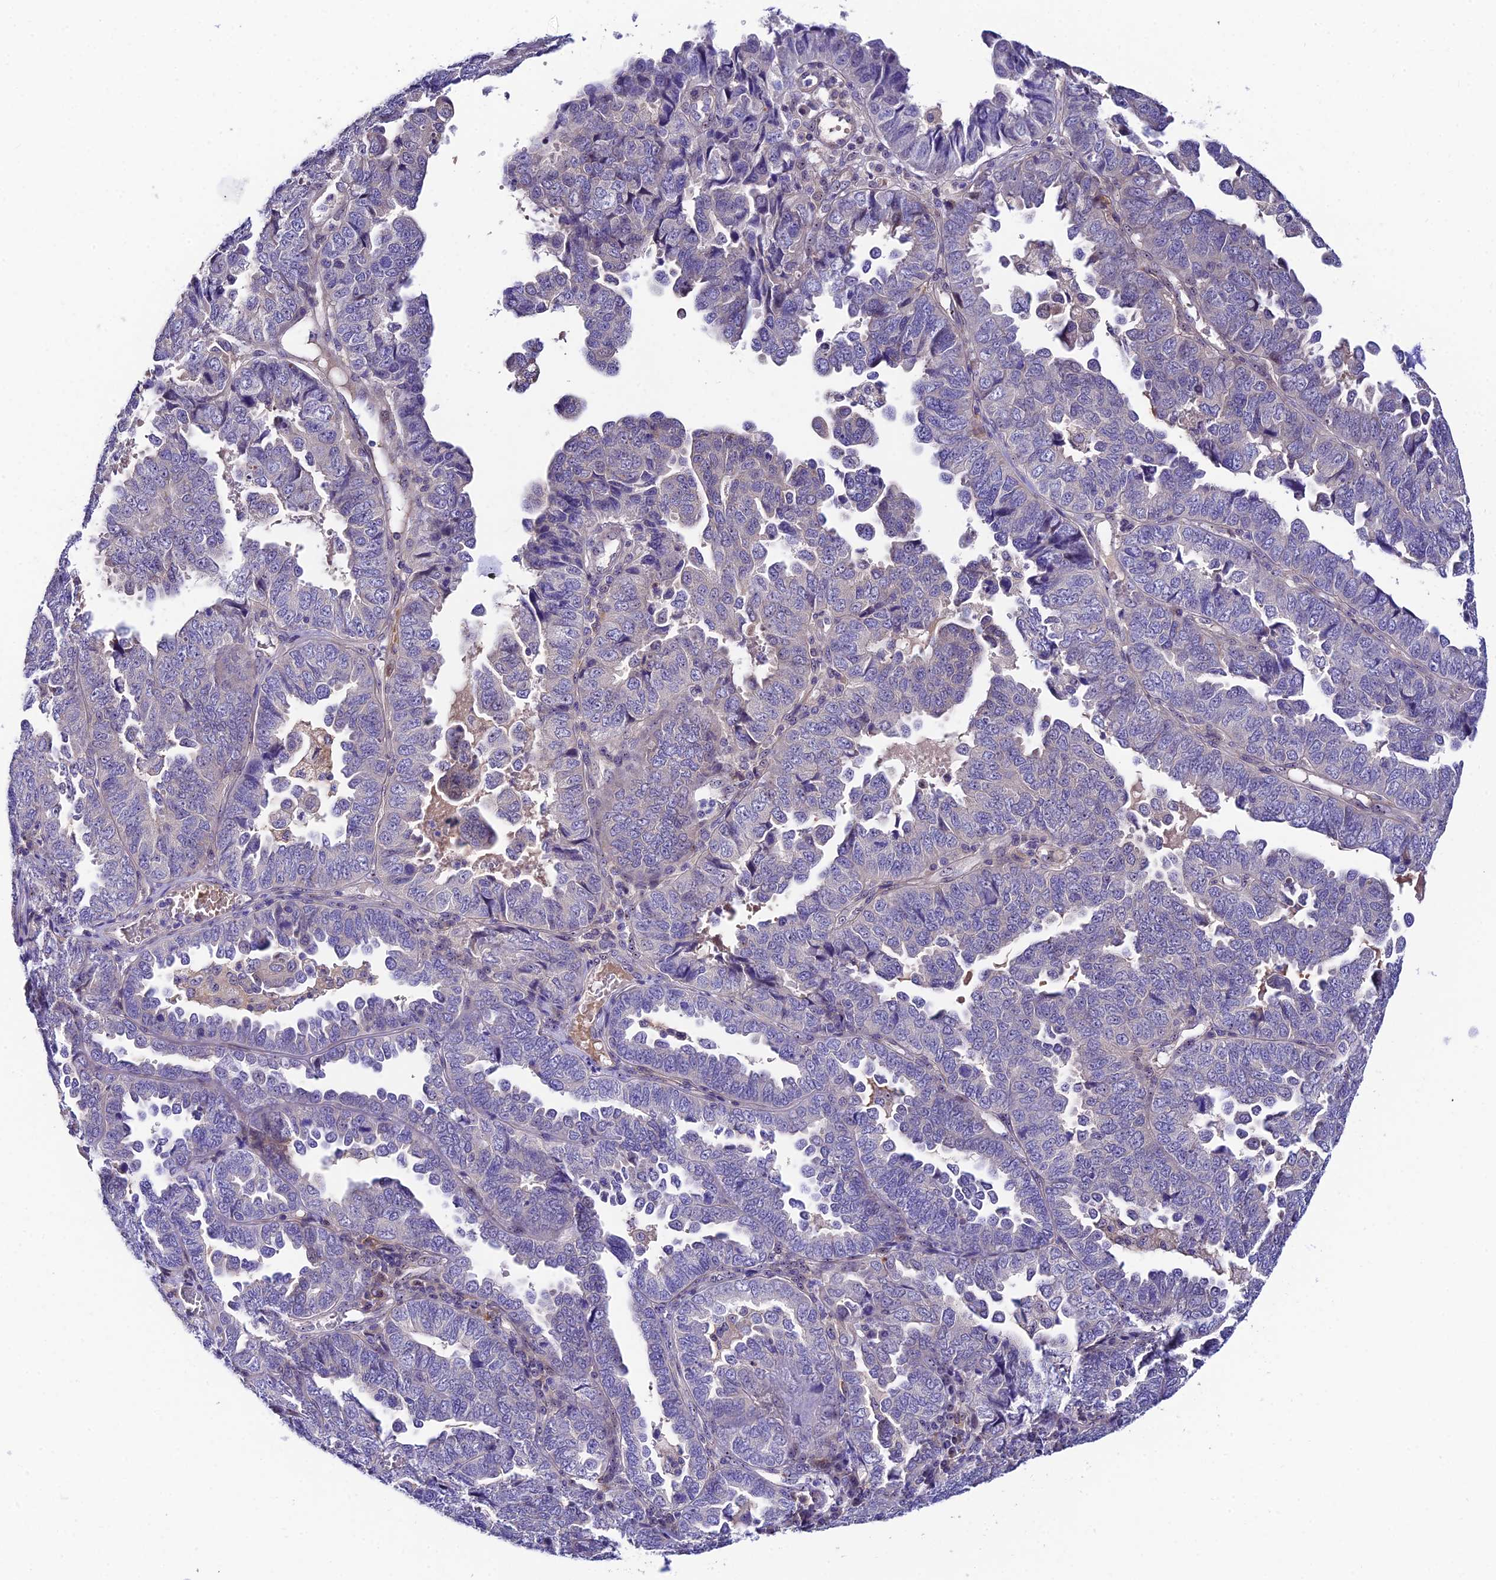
{"staining": {"intensity": "negative", "quantity": "none", "location": "none"}, "tissue": "endometrial cancer", "cell_type": "Tumor cells", "image_type": "cancer", "snomed": [{"axis": "morphology", "description": "Adenocarcinoma, NOS"}, {"axis": "topography", "description": "Endometrium"}], "caption": "Human endometrial adenocarcinoma stained for a protein using immunohistochemistry (IHC) shows no expression in tumor cells.", "gene": "DUSP29", "patient": {"sex": "female", "age": 79}}